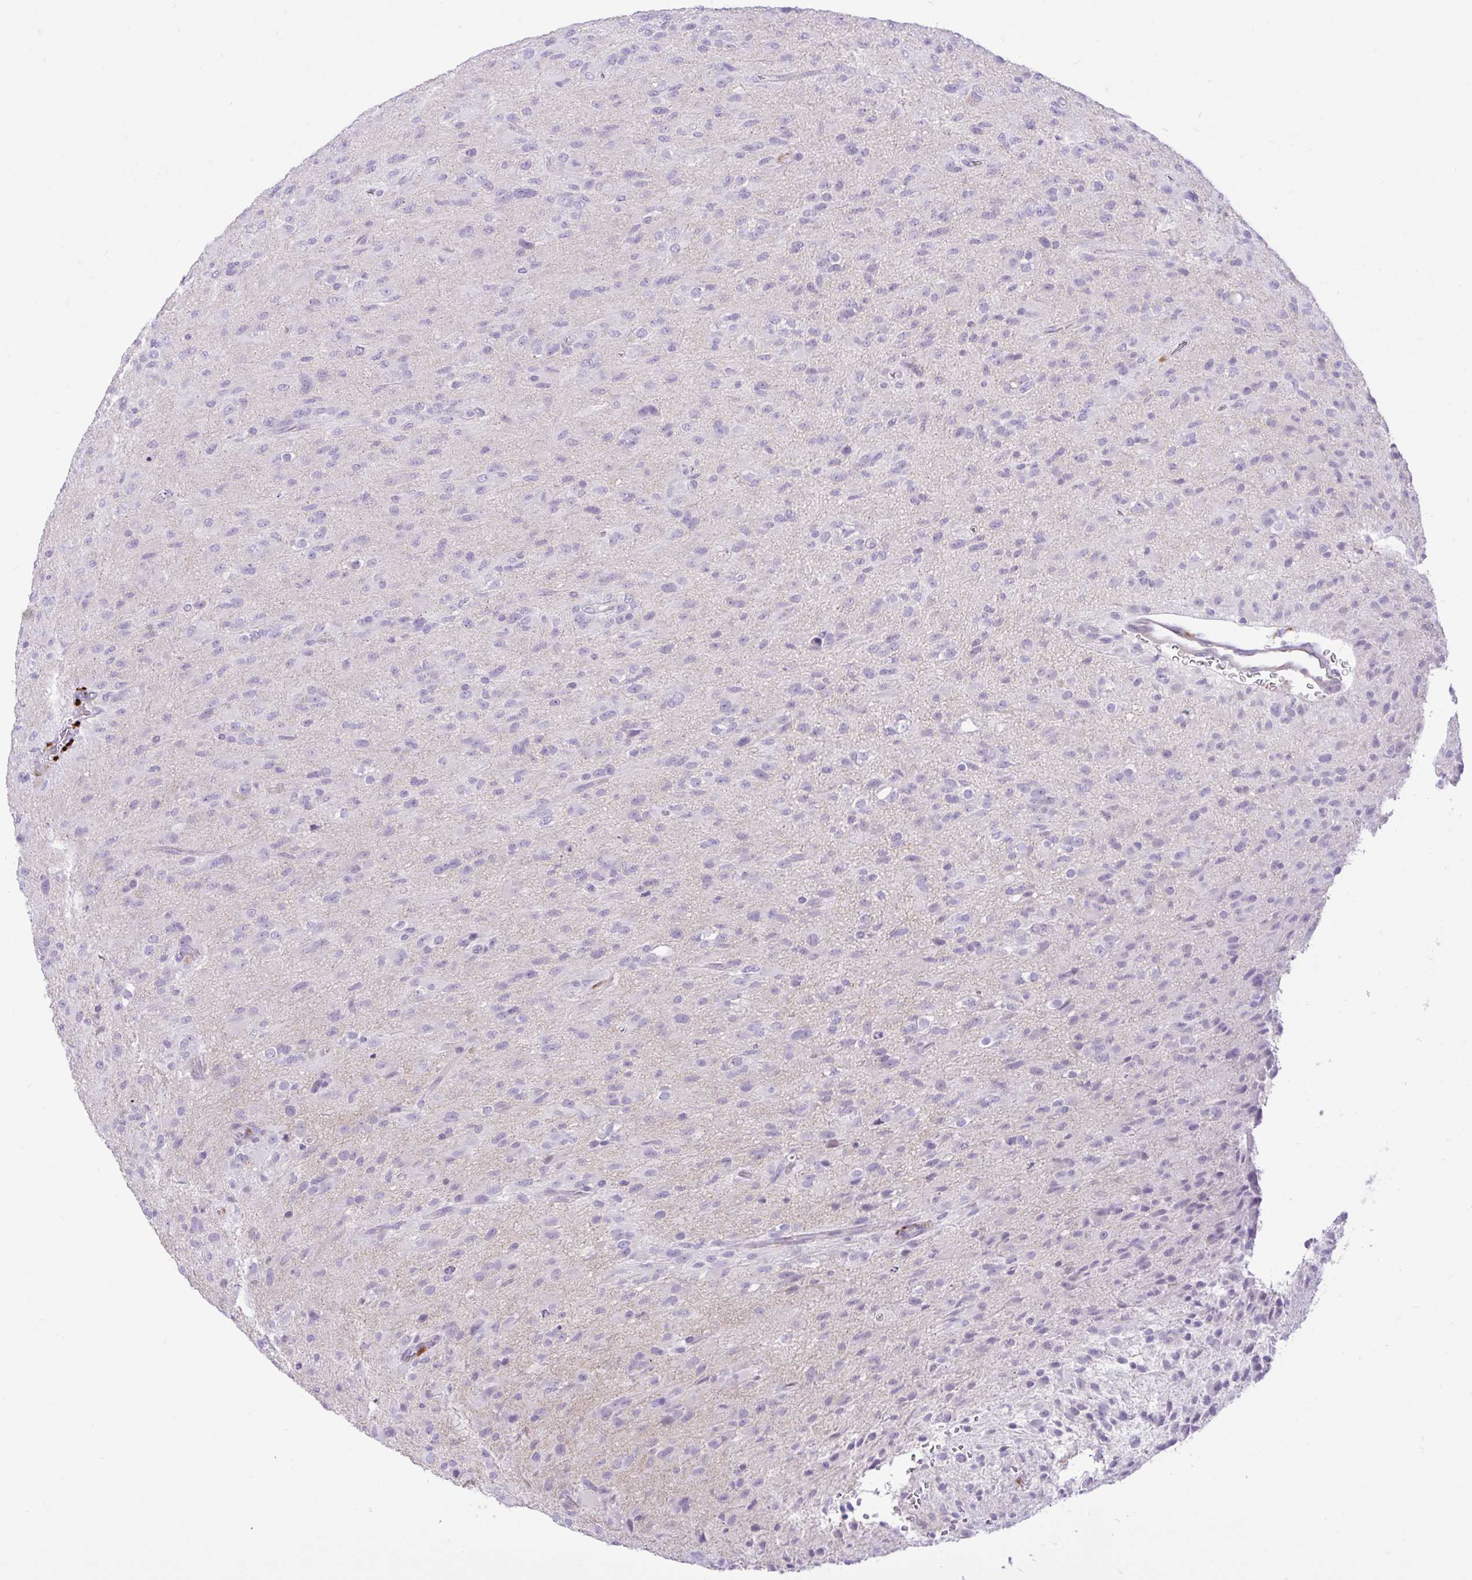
{"staining": {"intensity": "negative", "quantity": "none", "location": "none"}, "tissue": "glioma", "cell_type": "Tumor cells", "image_type": "cancer", "snomed": [{"axis": "morphology", "description": "Glioma, malignant, Low grade"}, {"axis": "topography", "description": "Brain"}], "caption": "High power microscopy image of an IHC histopathology image of glioma, revealing no significant staining in tumor cells.", "gene": "ZNF101", "patient": {"sex": "male", "age": 65}}